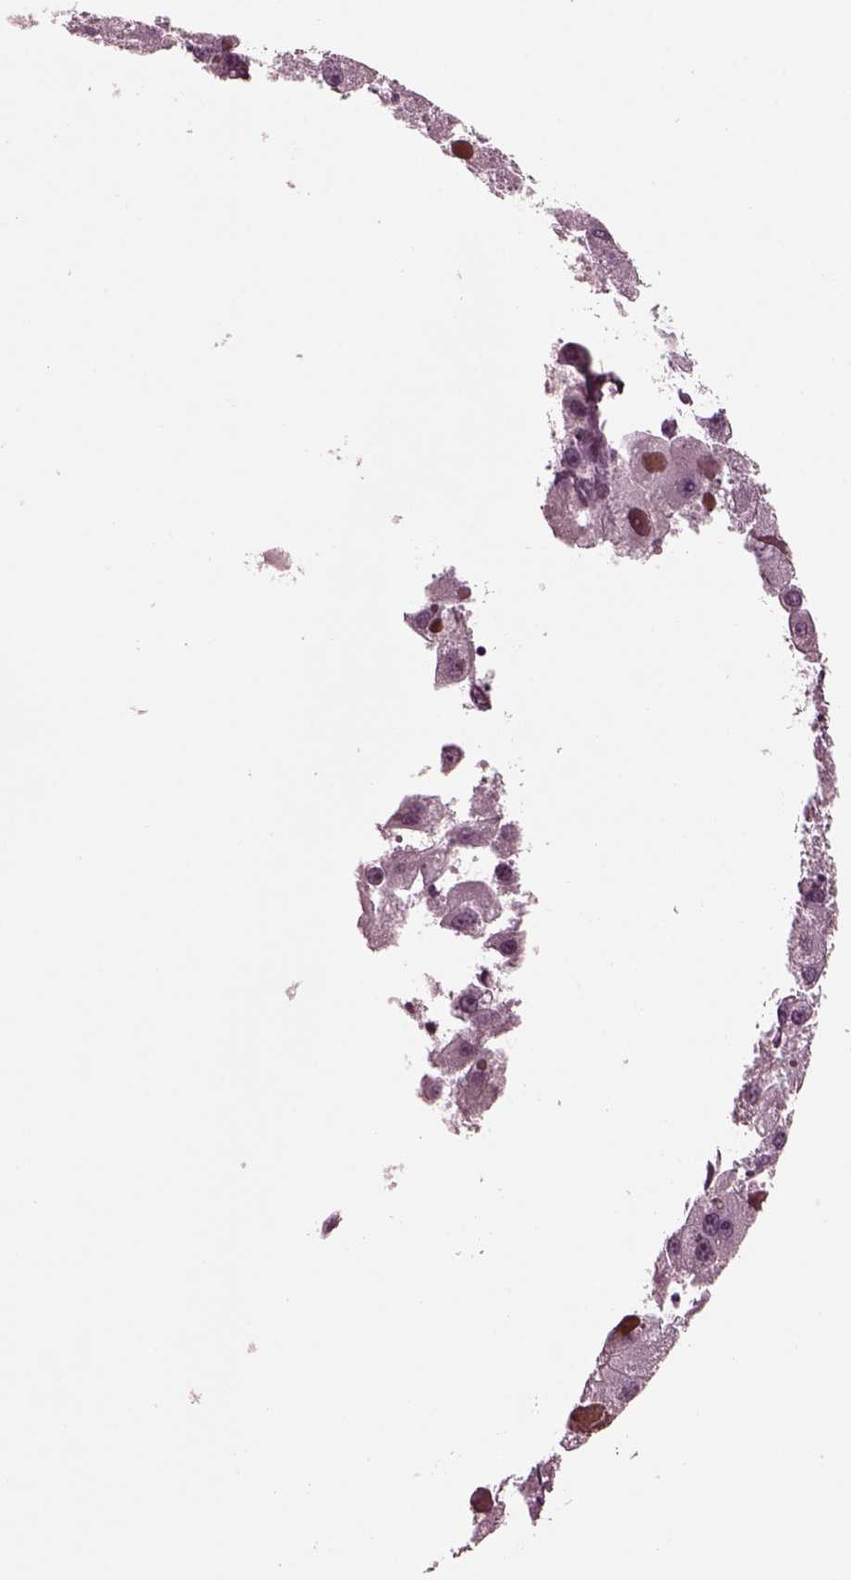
{"staining": {"intensity": "negative", "quantity": "none", "location": "none"}, "tissue": "liver cancer", "cell_type": "Tumor cells", "image_type": "cancer", "snomed": [{"axis": "morphology", "description": "Carcinoma, Hepatocellular, NOS"}, {"axis": "topography", "description": "Liver"}], "caption": "DAB immunohistochemical staining of liver hepatocellular carcinoma reveals no significant positivity in tumor cells.", "gene": "MIB2", "patient": {"sex": "female", "age": 73}}